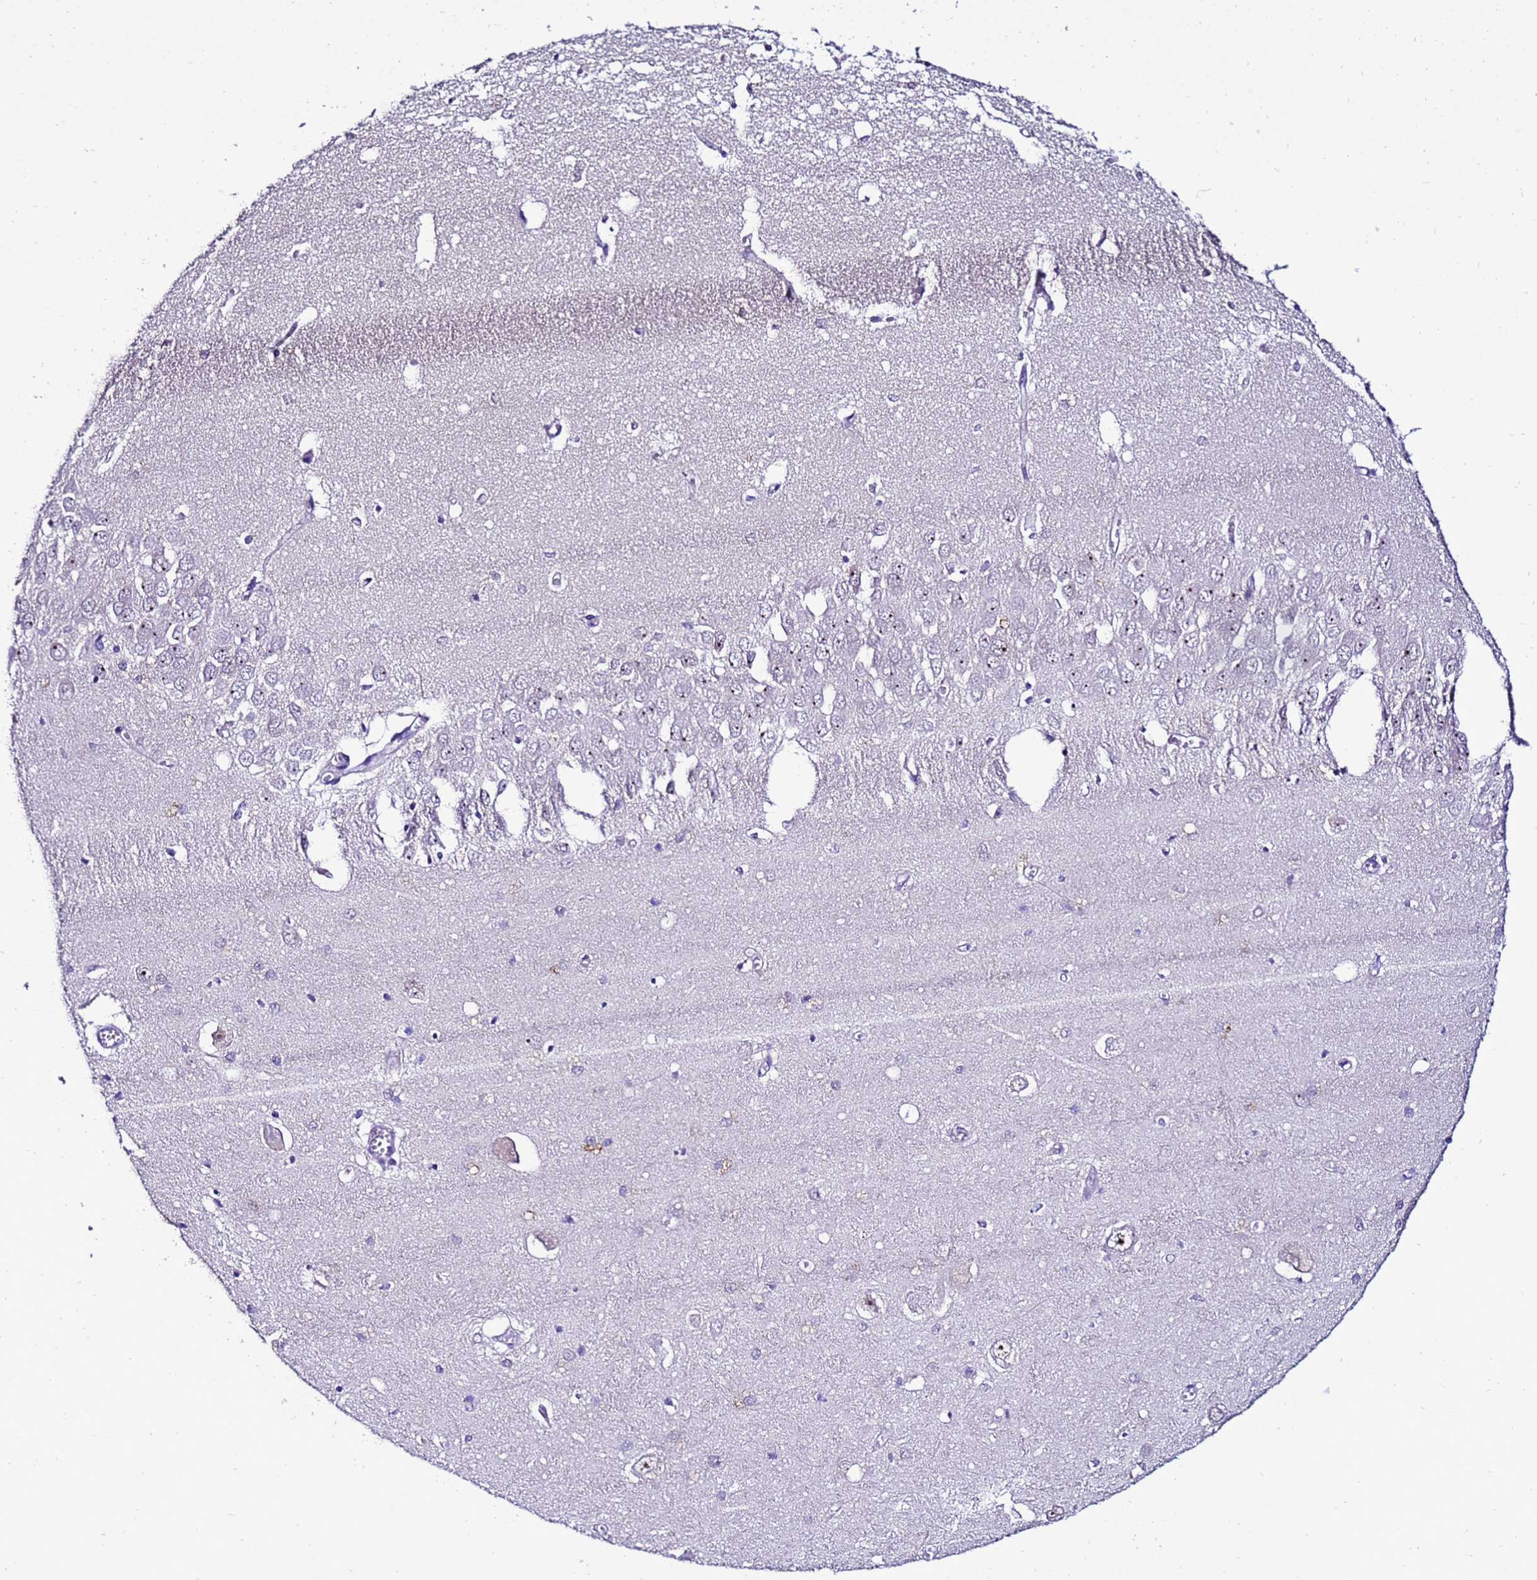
{"staining": {"intensity": "negative", "quantity": "none", "location": "none"}, "tissue": "hippocampus", "cell_type": "Glial cells", "image_type": "normal", "snomed": [{"axis": "morphology", "description": "Normal tissue, NOS"}, {"axis": "topography", "description": "Hippocampus"}], "caption": "Immunohistochemistry micrograph of normal human hippocampus stained for a protein (brown), which exhibits no staining in glial cells.", "gene": "DPH6", "patient": {"sex": "male", "age": 70}}